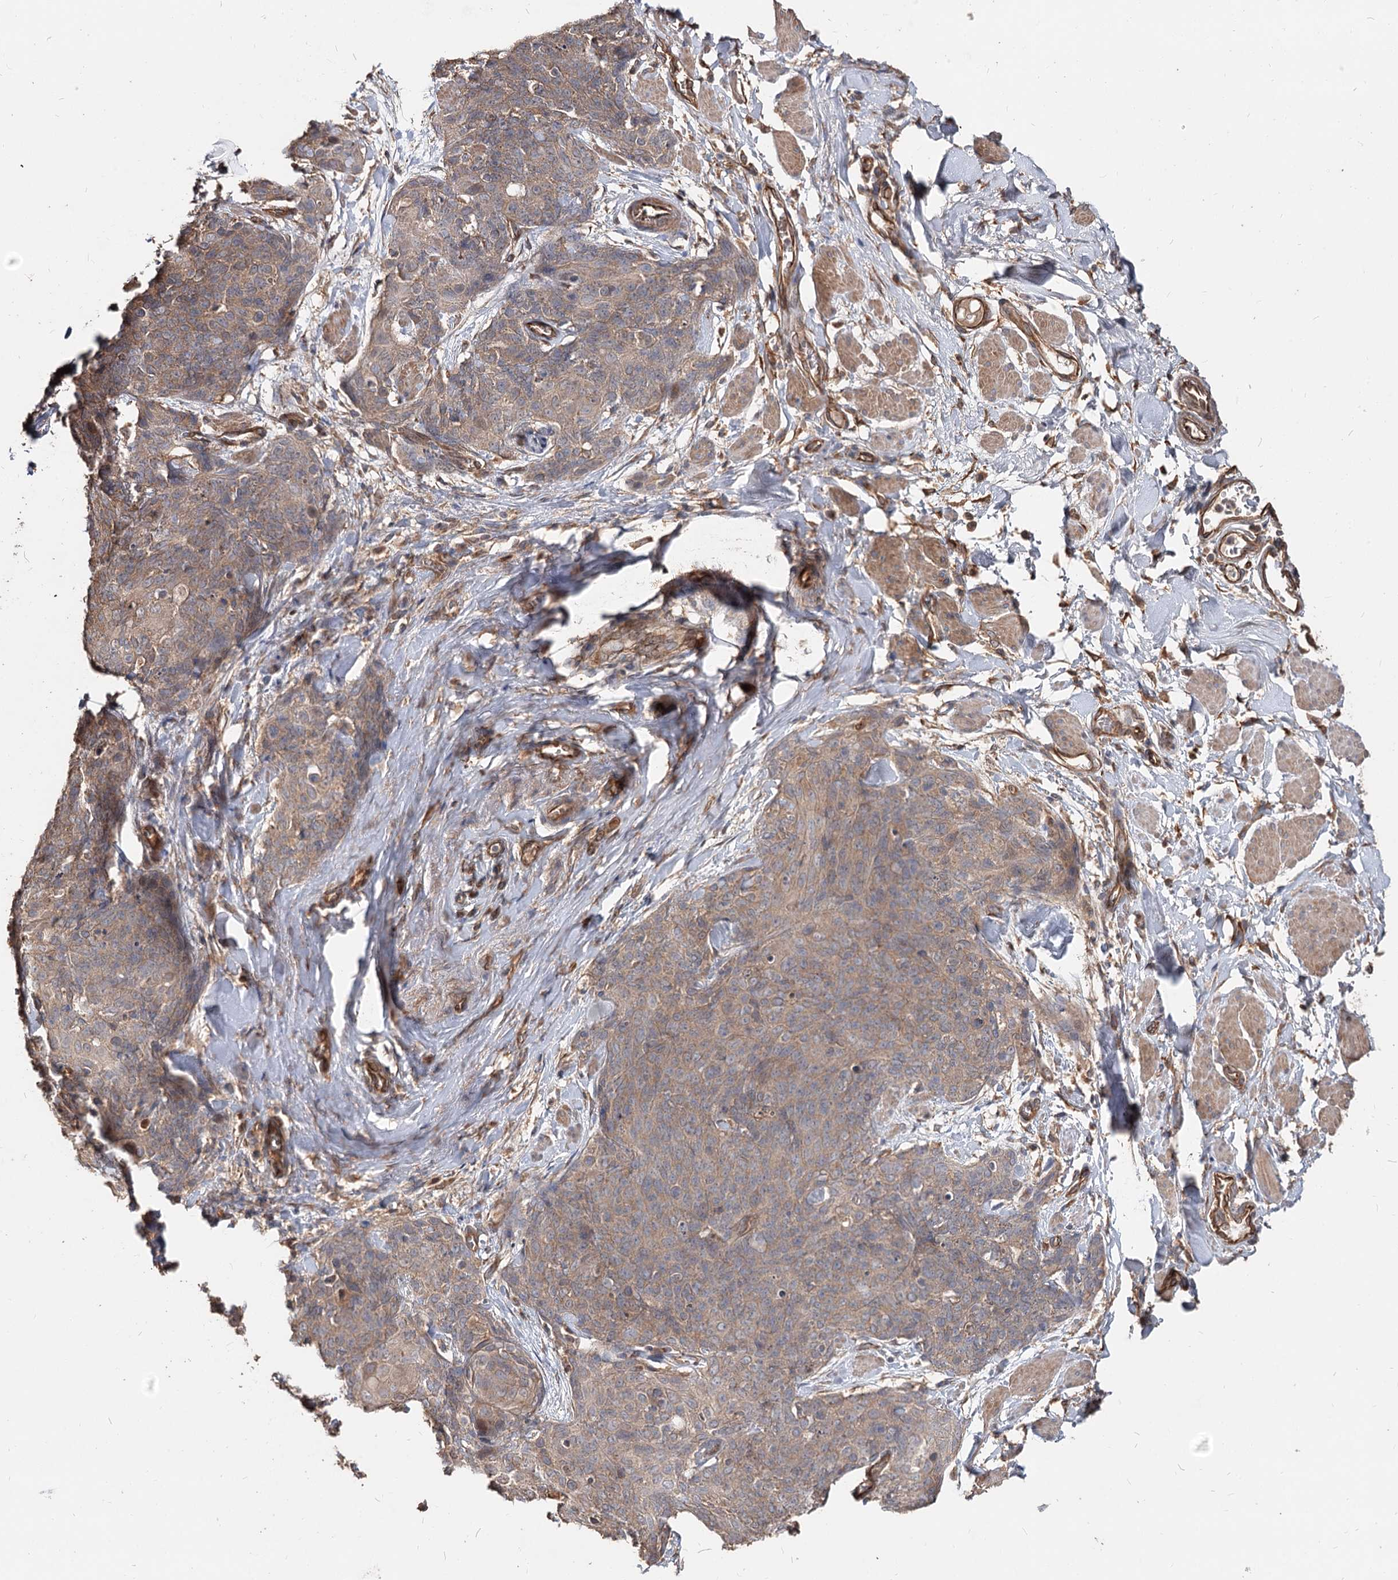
{"staining": {"intensity": "weak", "quantity": ">75%", "location": "cytoplasmic/membranous"}, "tissue": "skin cancer", "cell_type": "Tumor cells", "image_type": "cancer", "snomed": [{"axis": "morphology", "description": "Squamous cell carcinoma, NOS"}, {"axis": "topography", "description": "Skin"}, {"axis": "topography", "description": "Vulva"}], "caption": "Skin cancer (squamous cell carcinoma) stained with a protein marker exhibits weak staining in tumor cells.", "gene": "SPART", "patient": {"sex": "female", "age": 85}}